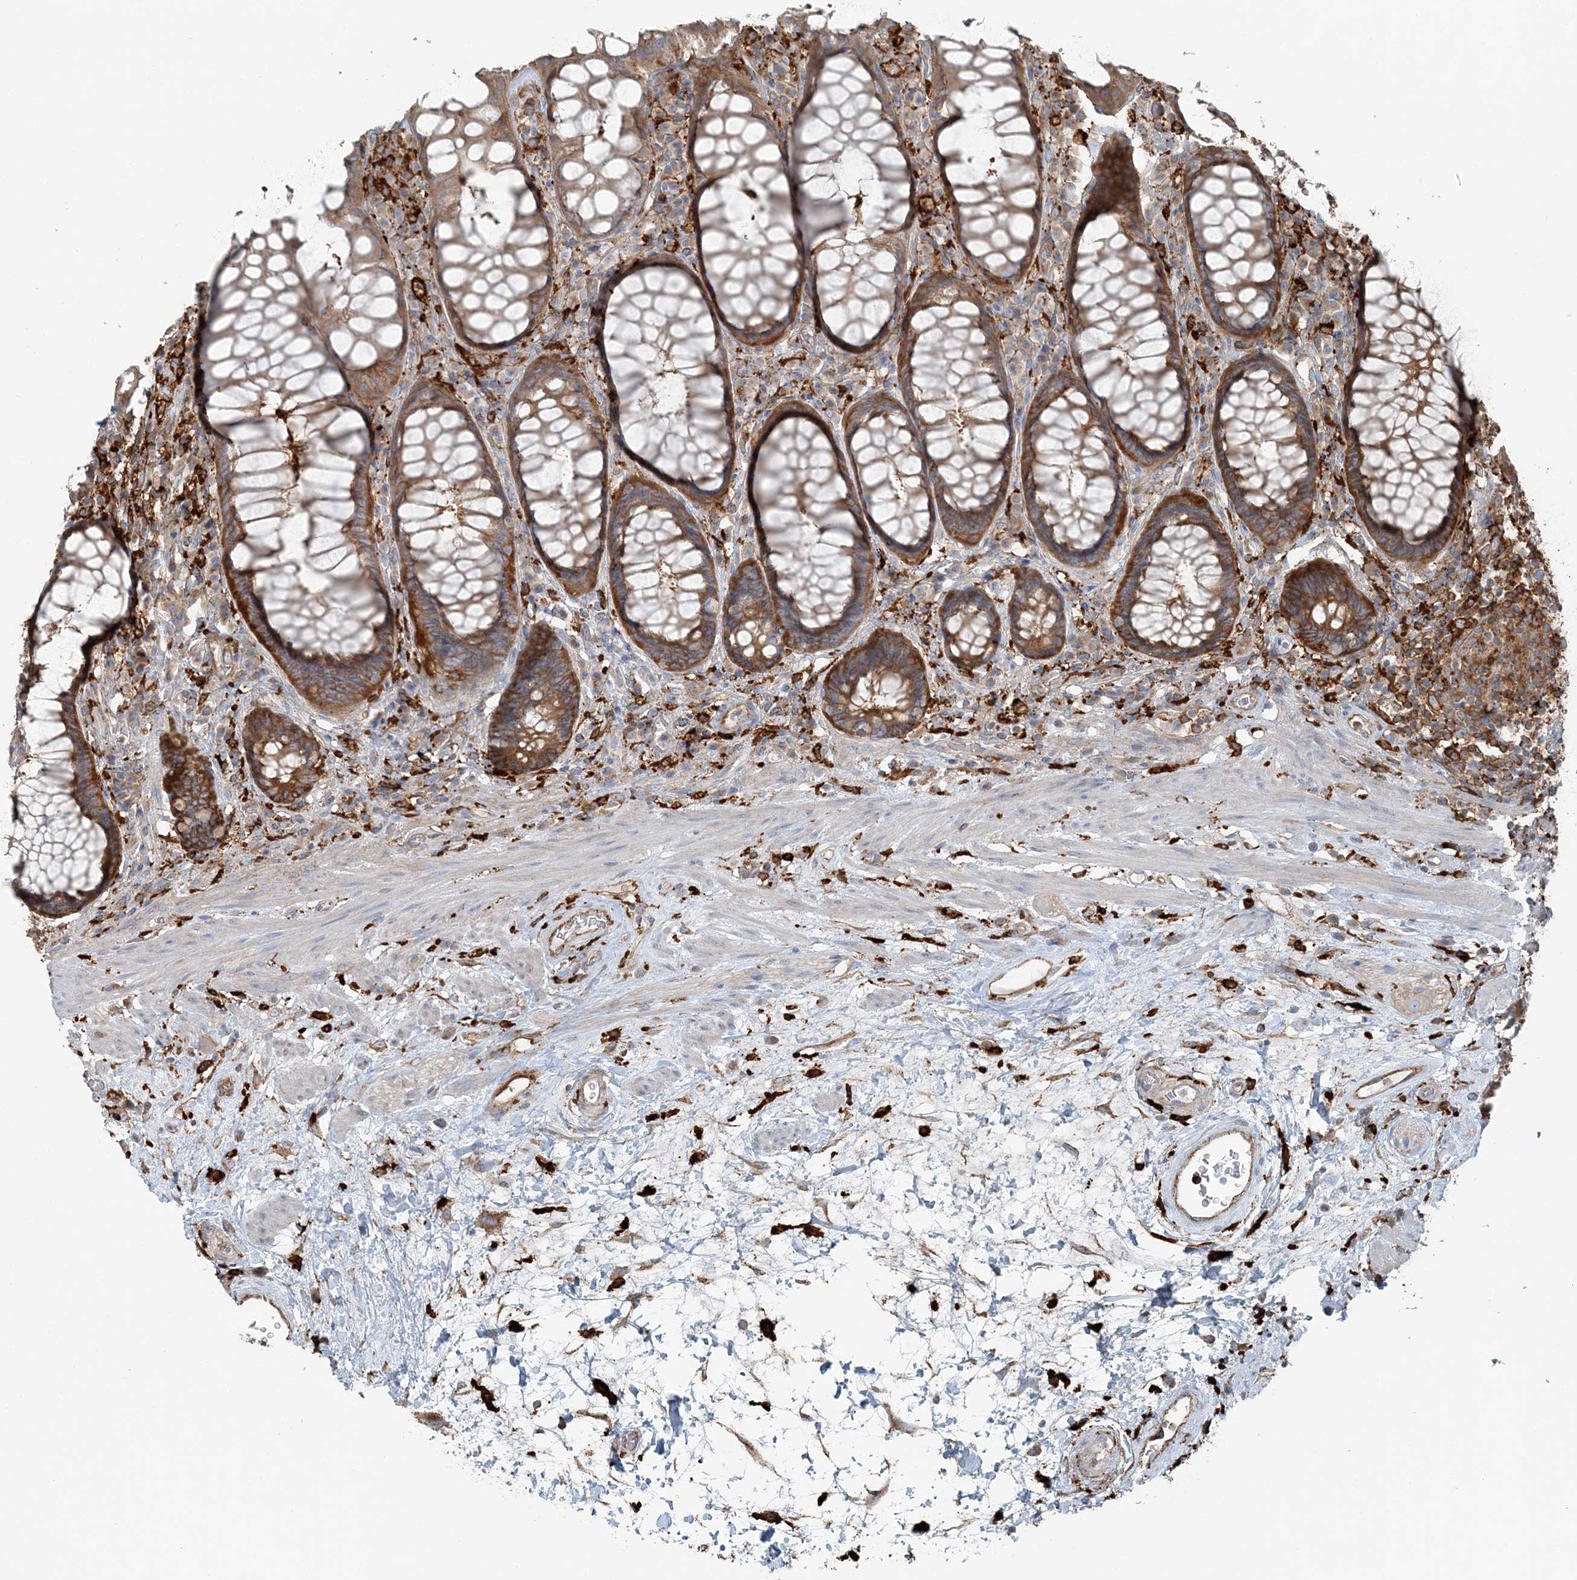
{"staining": {"intensity": "moderate", "quantity": ">75%", "location": "cytoplasmic/membranous"}, "tissue": "rectum", "cell_type": "Glandular cells", "image_type": "normal", "snomed": [{"axis": "morphology", "description": "Normal tissue, NOS"}, {"axis": "topography", "description": "Rectum"}], "caption": "Protein analysis of normal rectum exhibits moderate cytoplasmic/membranous positivity in about >75% of glandular cells.", "gene": "SNX2", "patient": {"sex": "male", "age": 64}}